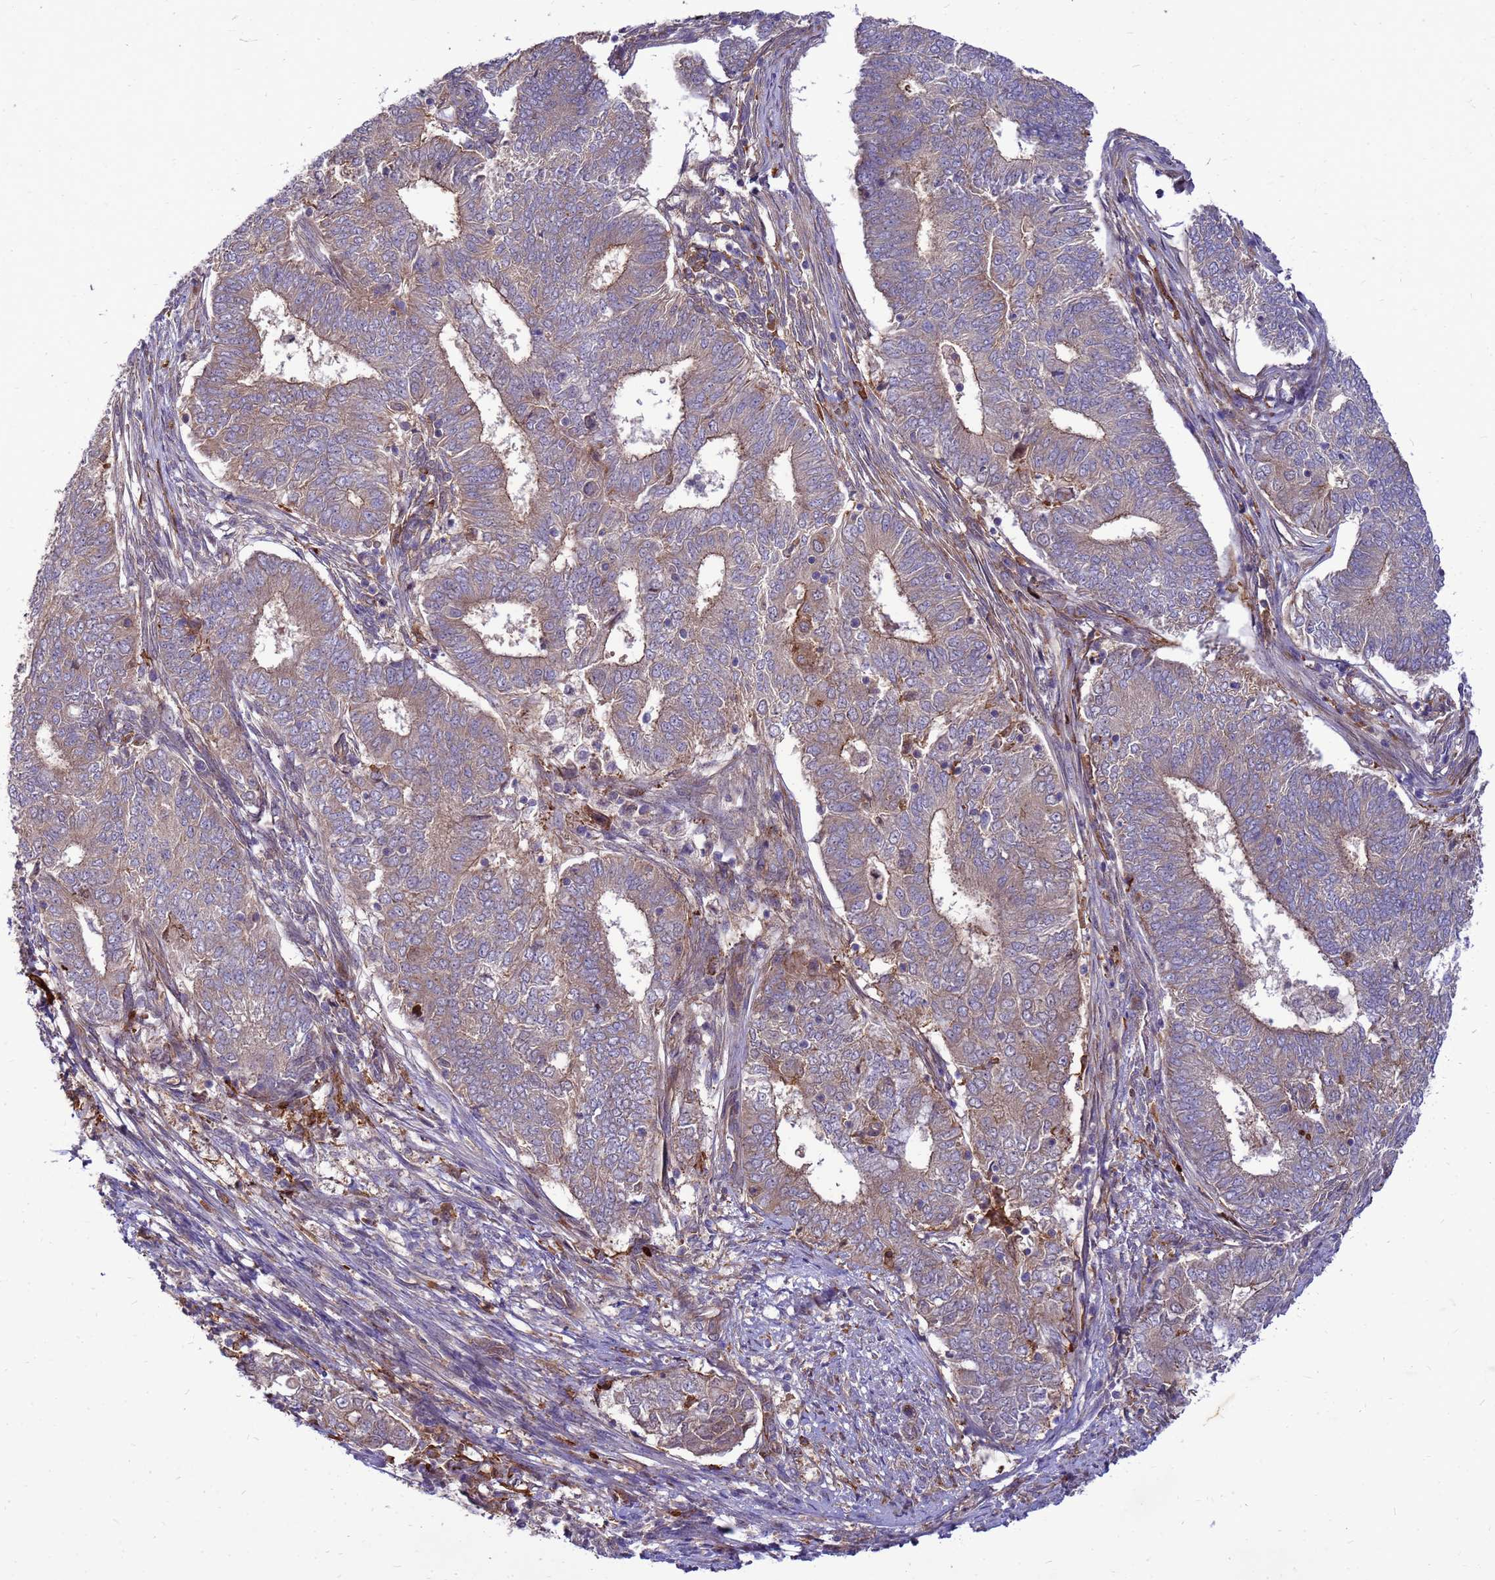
{"staining": {"intensity": "weak", "quantity": "25%-75%", "location": "cytoplasmic/membranous"}, "tissue": "endometrial cancer", "cell_type": "Tumor cells", "image_type": "cancer", "snomed": [{"axis": "morphology", "description": "Adenocarcinoma, NOS"}, {"axis": "topography", "description": "Endometrium"}], "caption": "Human endometrial cancer (adenocarcinoma) stained for a protein (brown) exhibits weak cytoplasmic/membranous positive staining in about 25%-75% of tumor cells.", "gene": "RNF215", "patient": {"sex": "female", "age": 62}}